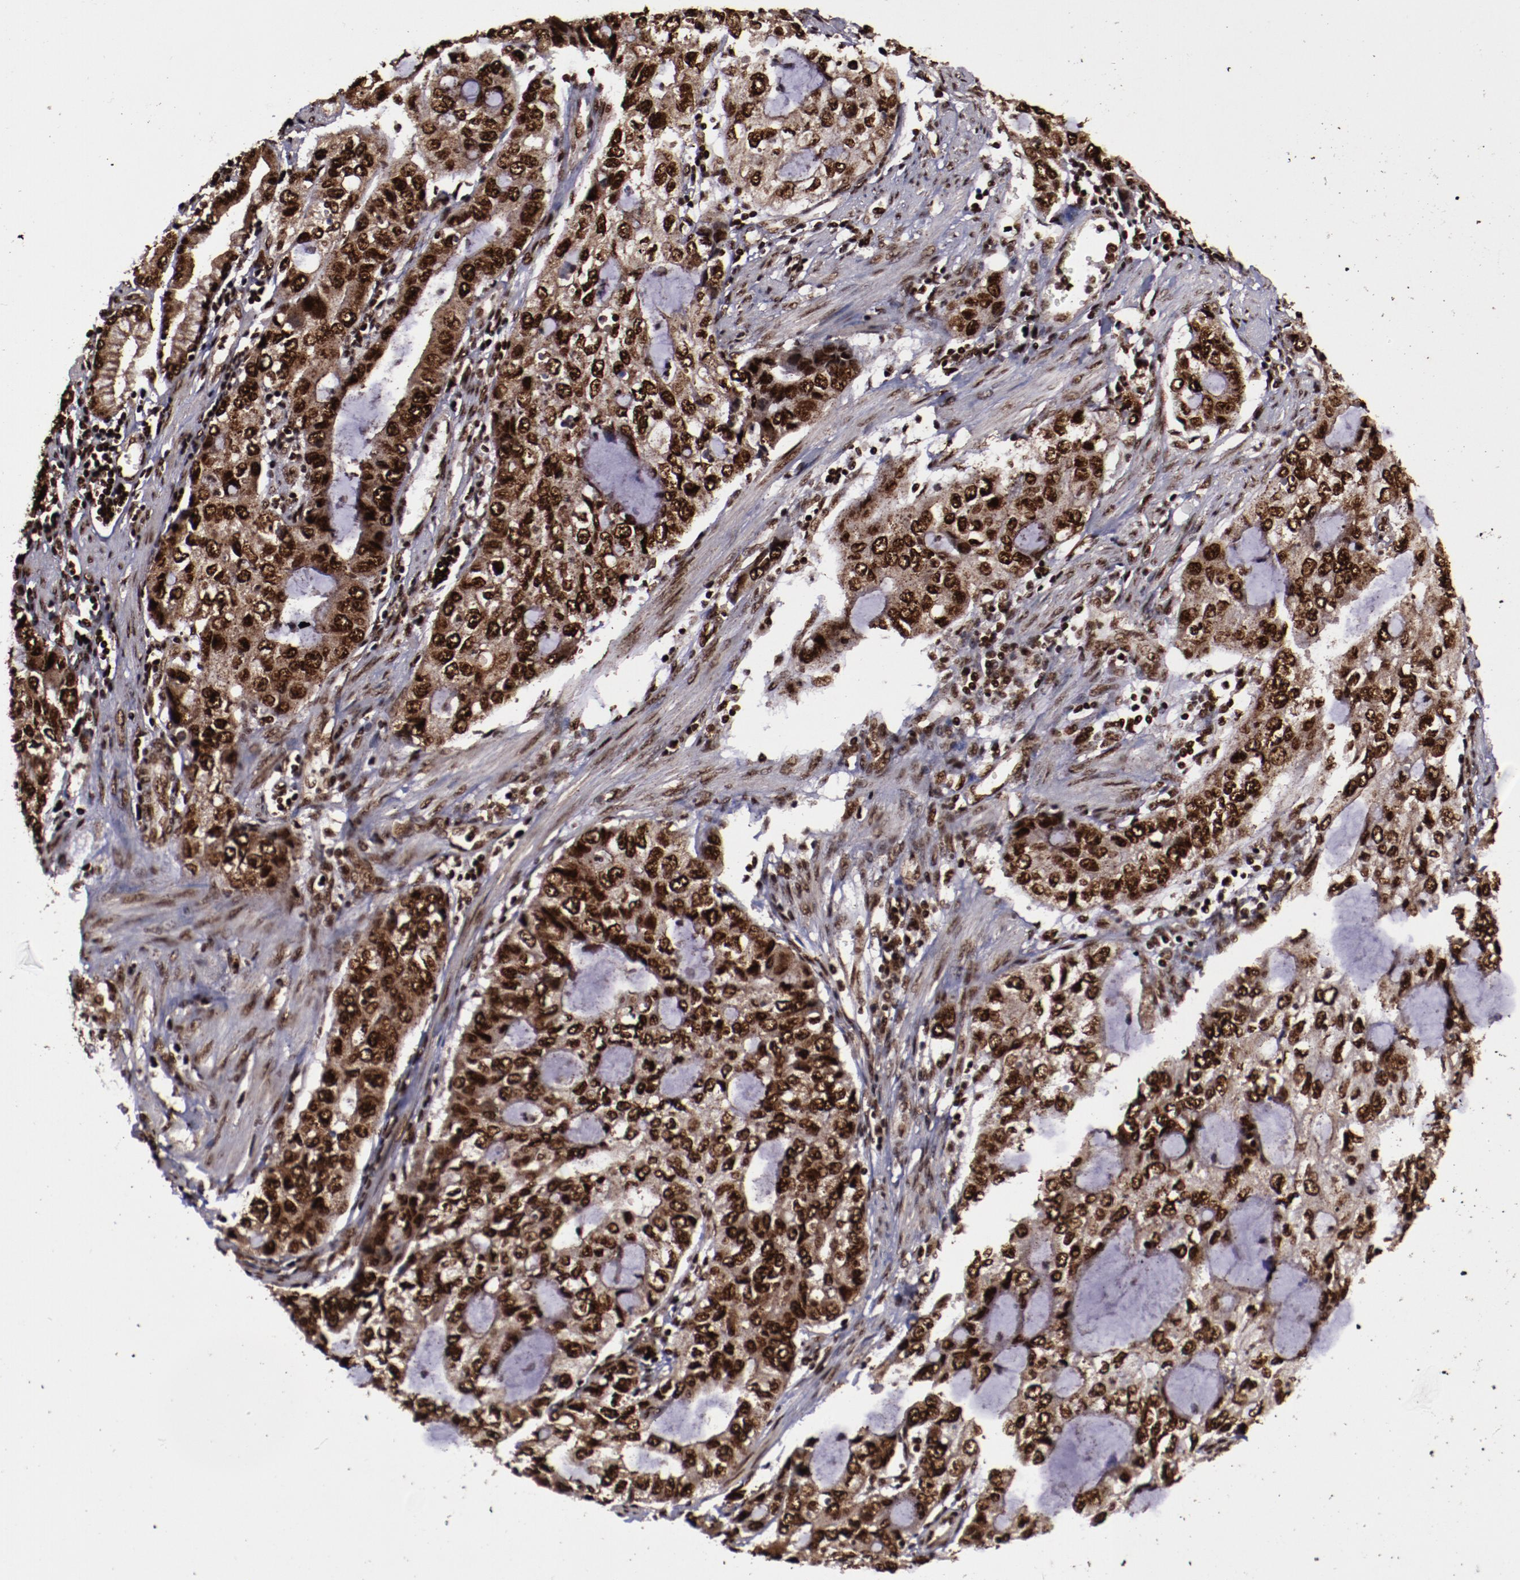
{"staining": {"intensity": "strong", "quantity": ">75%", "location": "cytoplasmic/membranous,nuclear"}, "tissue": "stomach cancer", "cell_type": "Tumor cells", "image_type": "cancer", "snomed": [{"axis": "morphology", "description": "Adenocarcinoma, NOS"}, {"axis": "topography", "description": "Stomach, upper"}], "caption": "This is an image of immunohistochemistry staining of stomach cancer (adenocarcinoma), which shows strong staining in the cytoplasmic/membranous and nuclear of tumor cells.", "gene": "SNW1", "patient": {"sex": "female", "age": 52}}